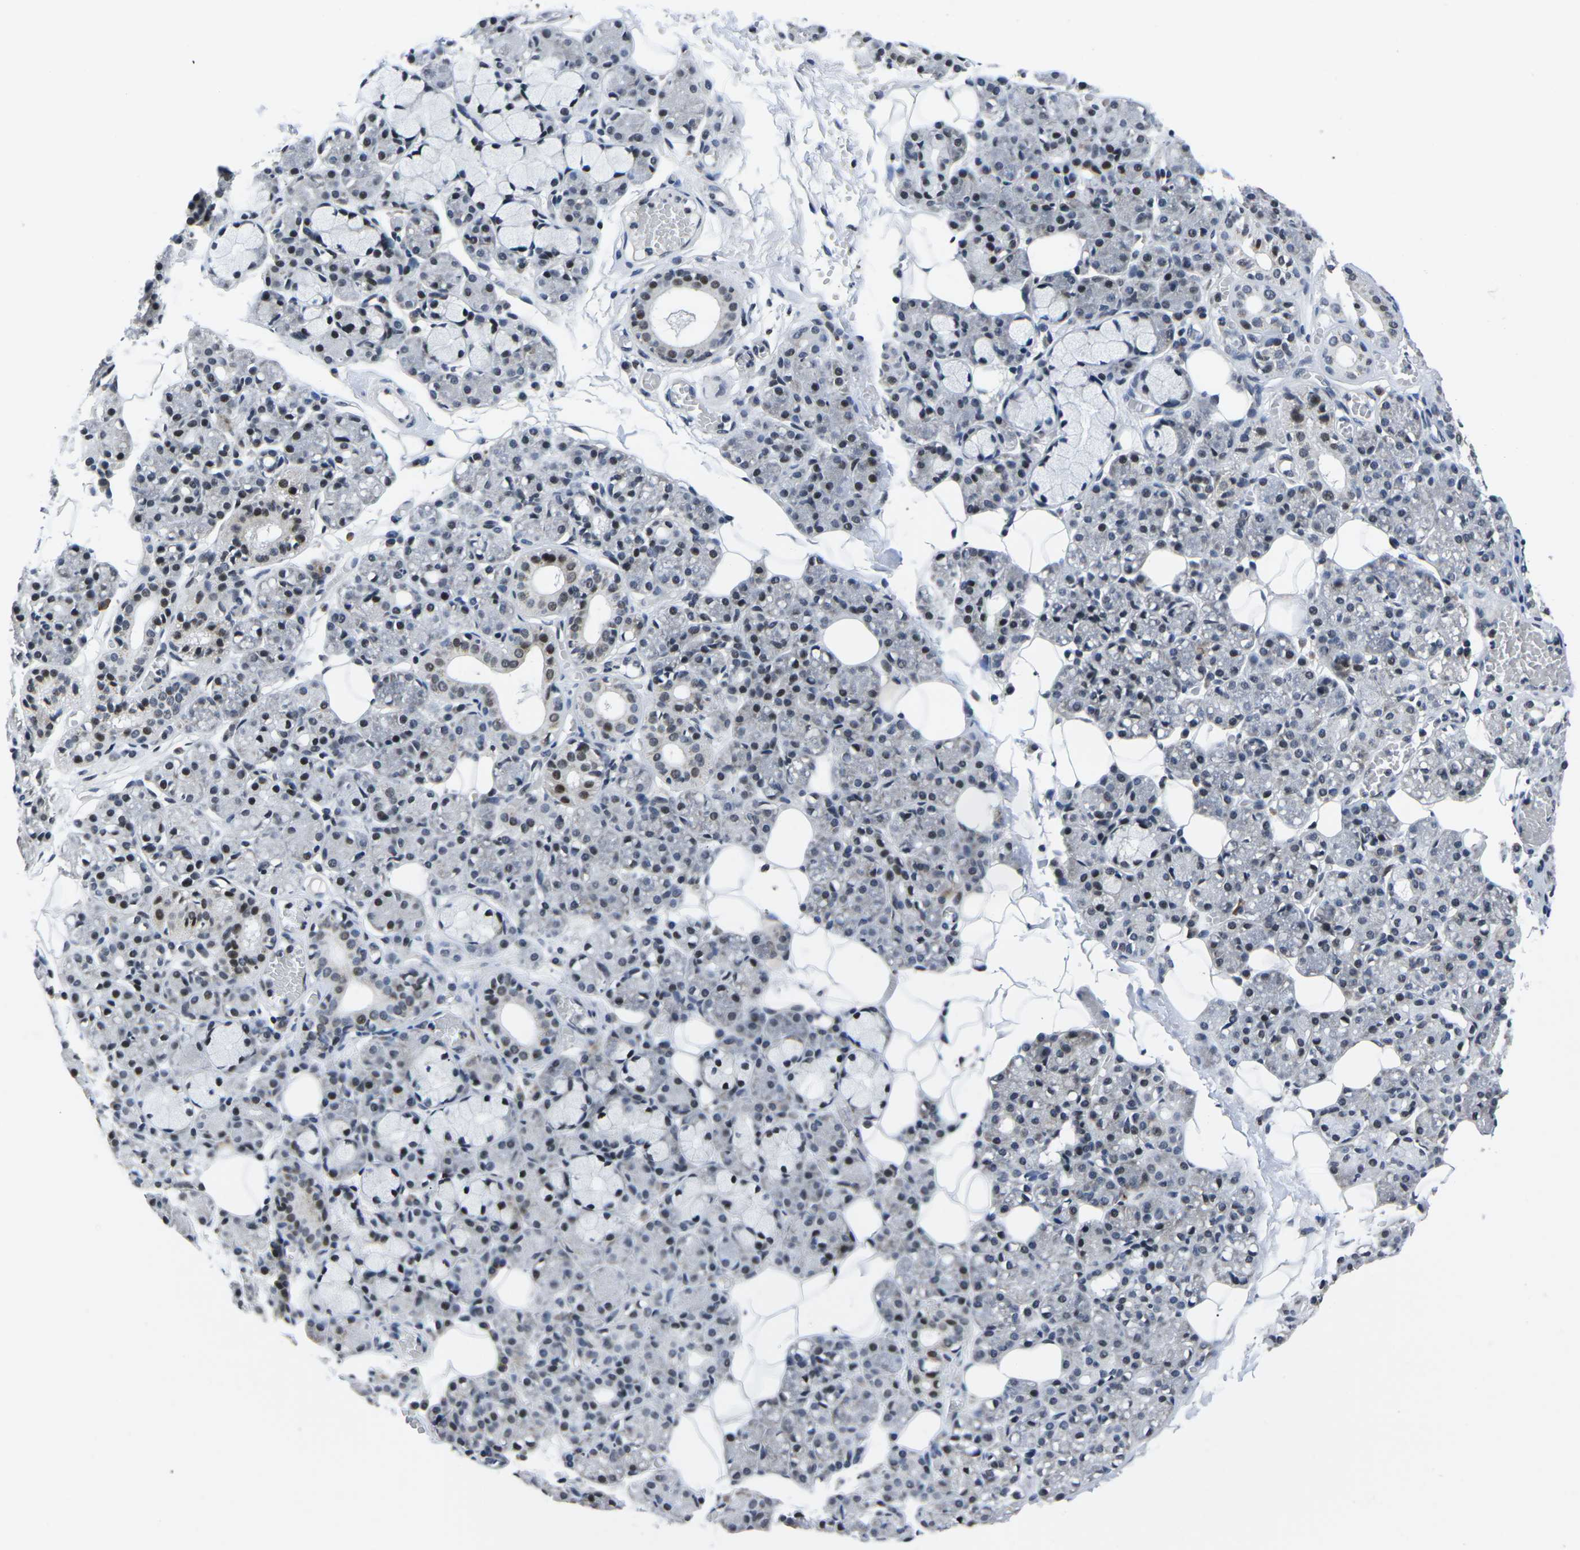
{"staining": {"intensity": "moderate", "quantity": "25%-75%", "location": "nuclear"}, "tissue": "salivary gland", "cell_type": "Glandular cells", "image_type": "normal", "snomed": [{"axis": "morphology", "description": "Normal tissue, NOS"}, {"axis": "topography", "description": "Salivary gland"}], "caption": "Salivary gland stained with DAB (3,3'-diaminobenzidine) IHC exhibits medium levels of moderate nuclear positivity in approximately 25%-75% of glandular cells.", "gene": "CDC73", "patient": {"sex": "male", "age": 63}}